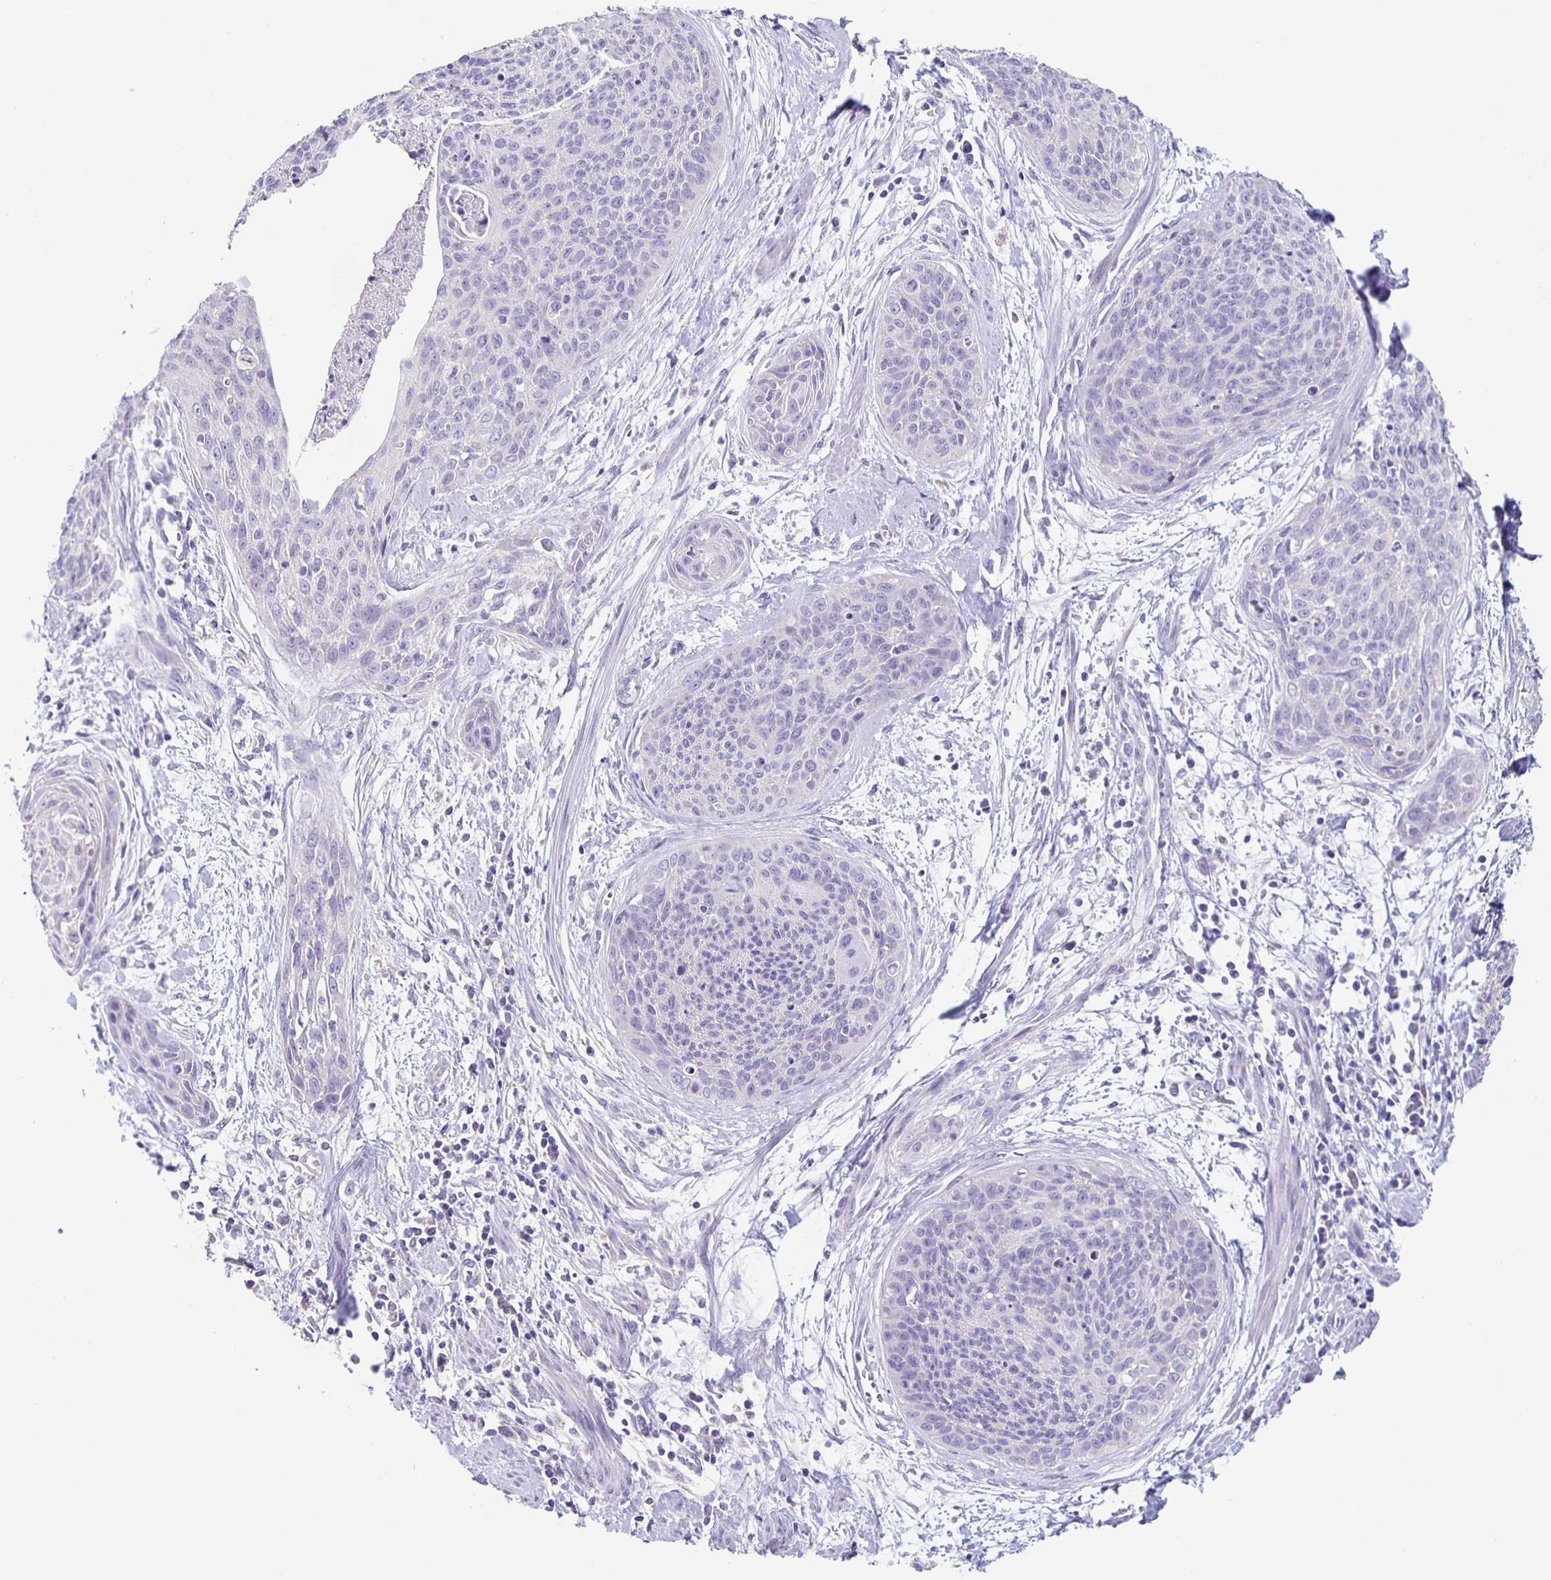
{"staining": {"intensity": "negative", "quantity": "none", "location": "none"}, "tissue": "cervical cancer", "cell_type": "Tumor cells", "image_type": "cancer", "snomed": [{"axis": "morphology", "description": "Squamous cell carcinoma, NOS"}, {"axis": "topography", "description": "Cervix"}], "caption": "This is an IHC histopathology image of cervical squamous cell carcinoma. There is no positivity in tumor cells.", "gene": "TPPP", "patient": {"sex": "female", "age": 55}}